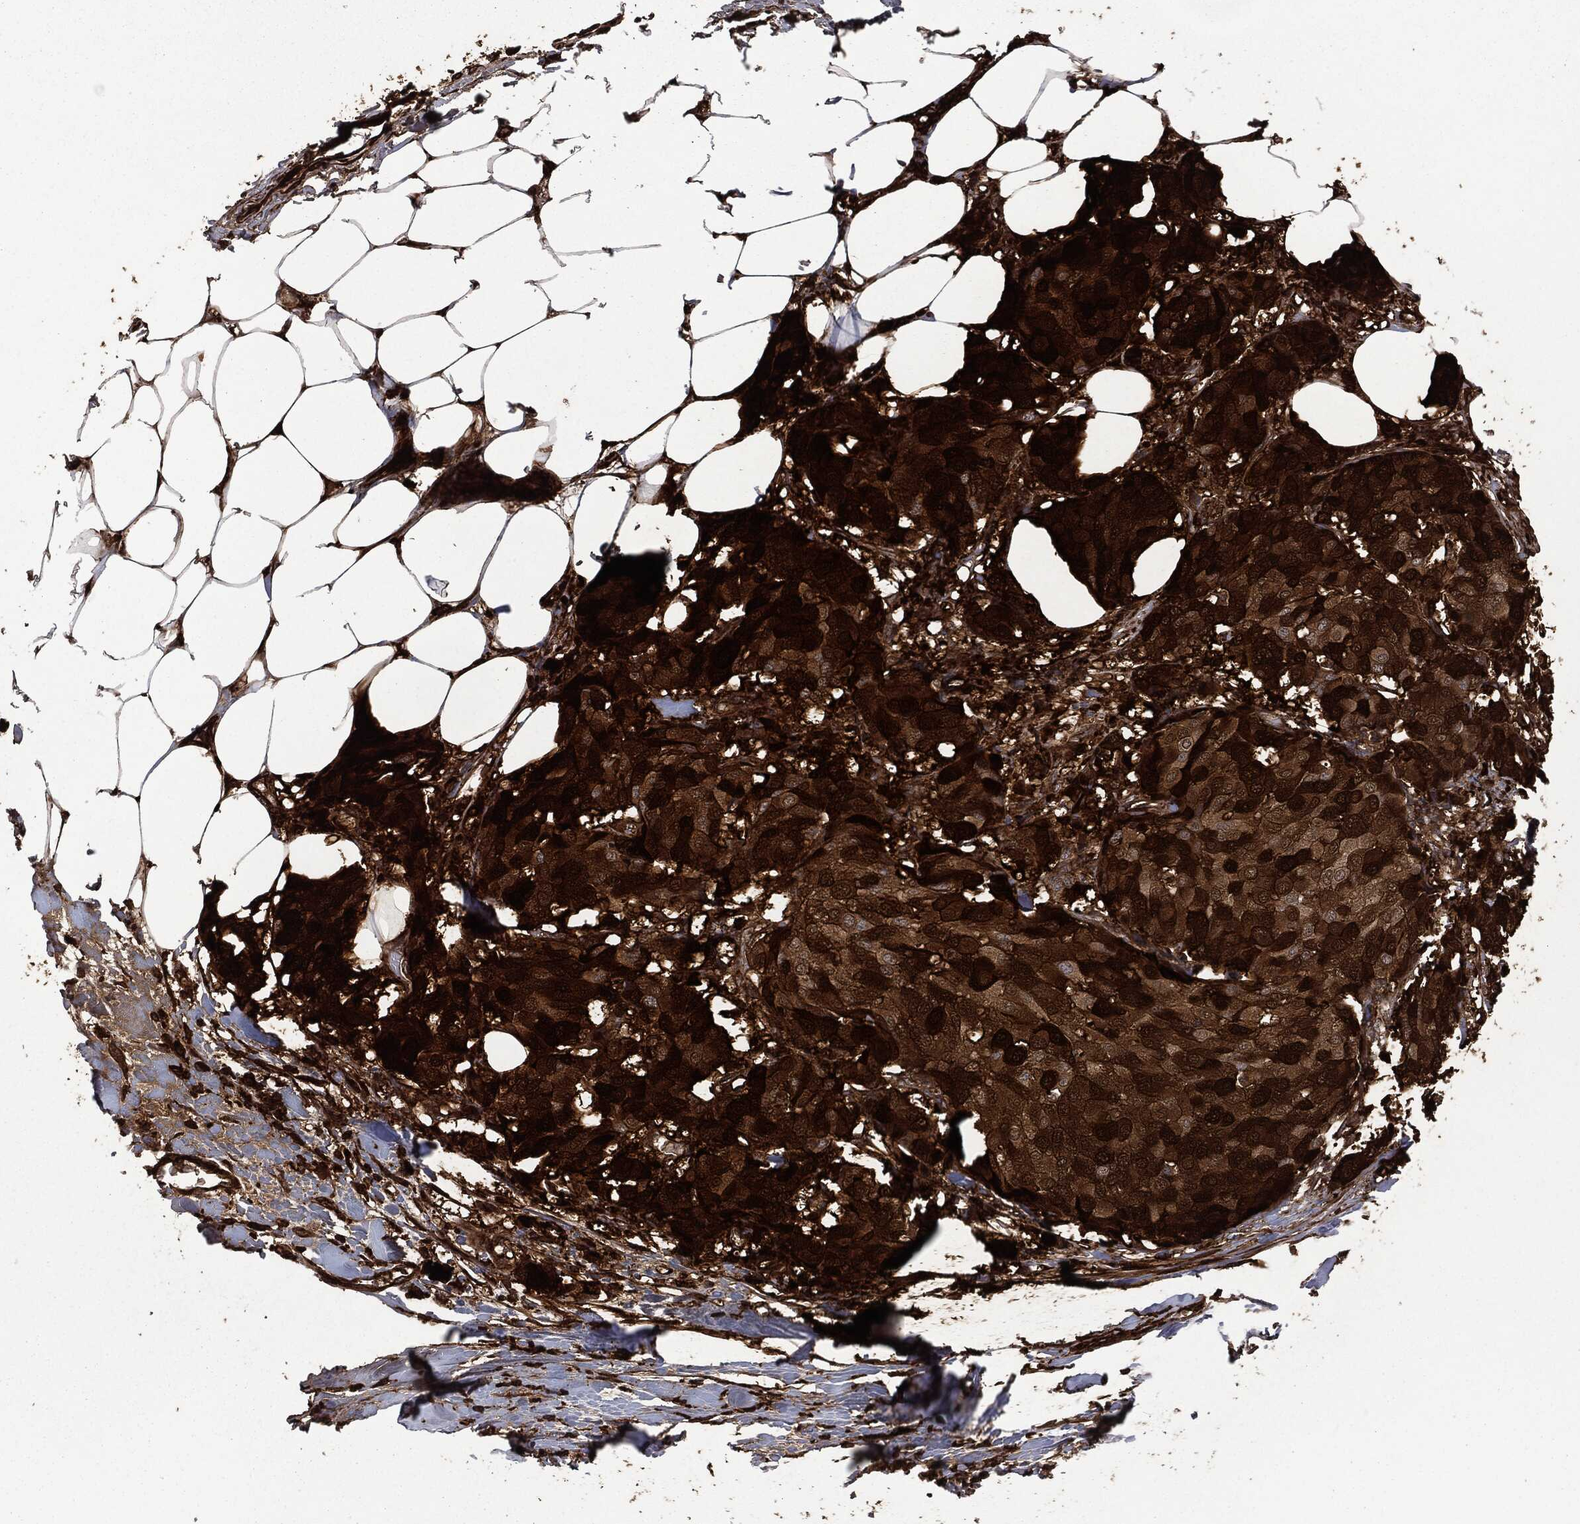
{"staining": {"intensity": "strong", "quantity": ">75%", "location": "cytoplasmic/membranous"}, "tissue": "breast cancer", "cell_type": "Tumor cells", "image_type": "cancer", "snomed": [{"axis": "morphology", "description": "Duct carcinoma"}, {"axis": "topography", "description": "Breast"}], "caption": "Human breast intraductal carcinoma stained for a protein (brown) exhibits strong cytoplasmic/membranous positive expression in approximately >75% of tumor cells.", "gene": "CRABP2", "patient": {"sex": "female", "age": 75}}